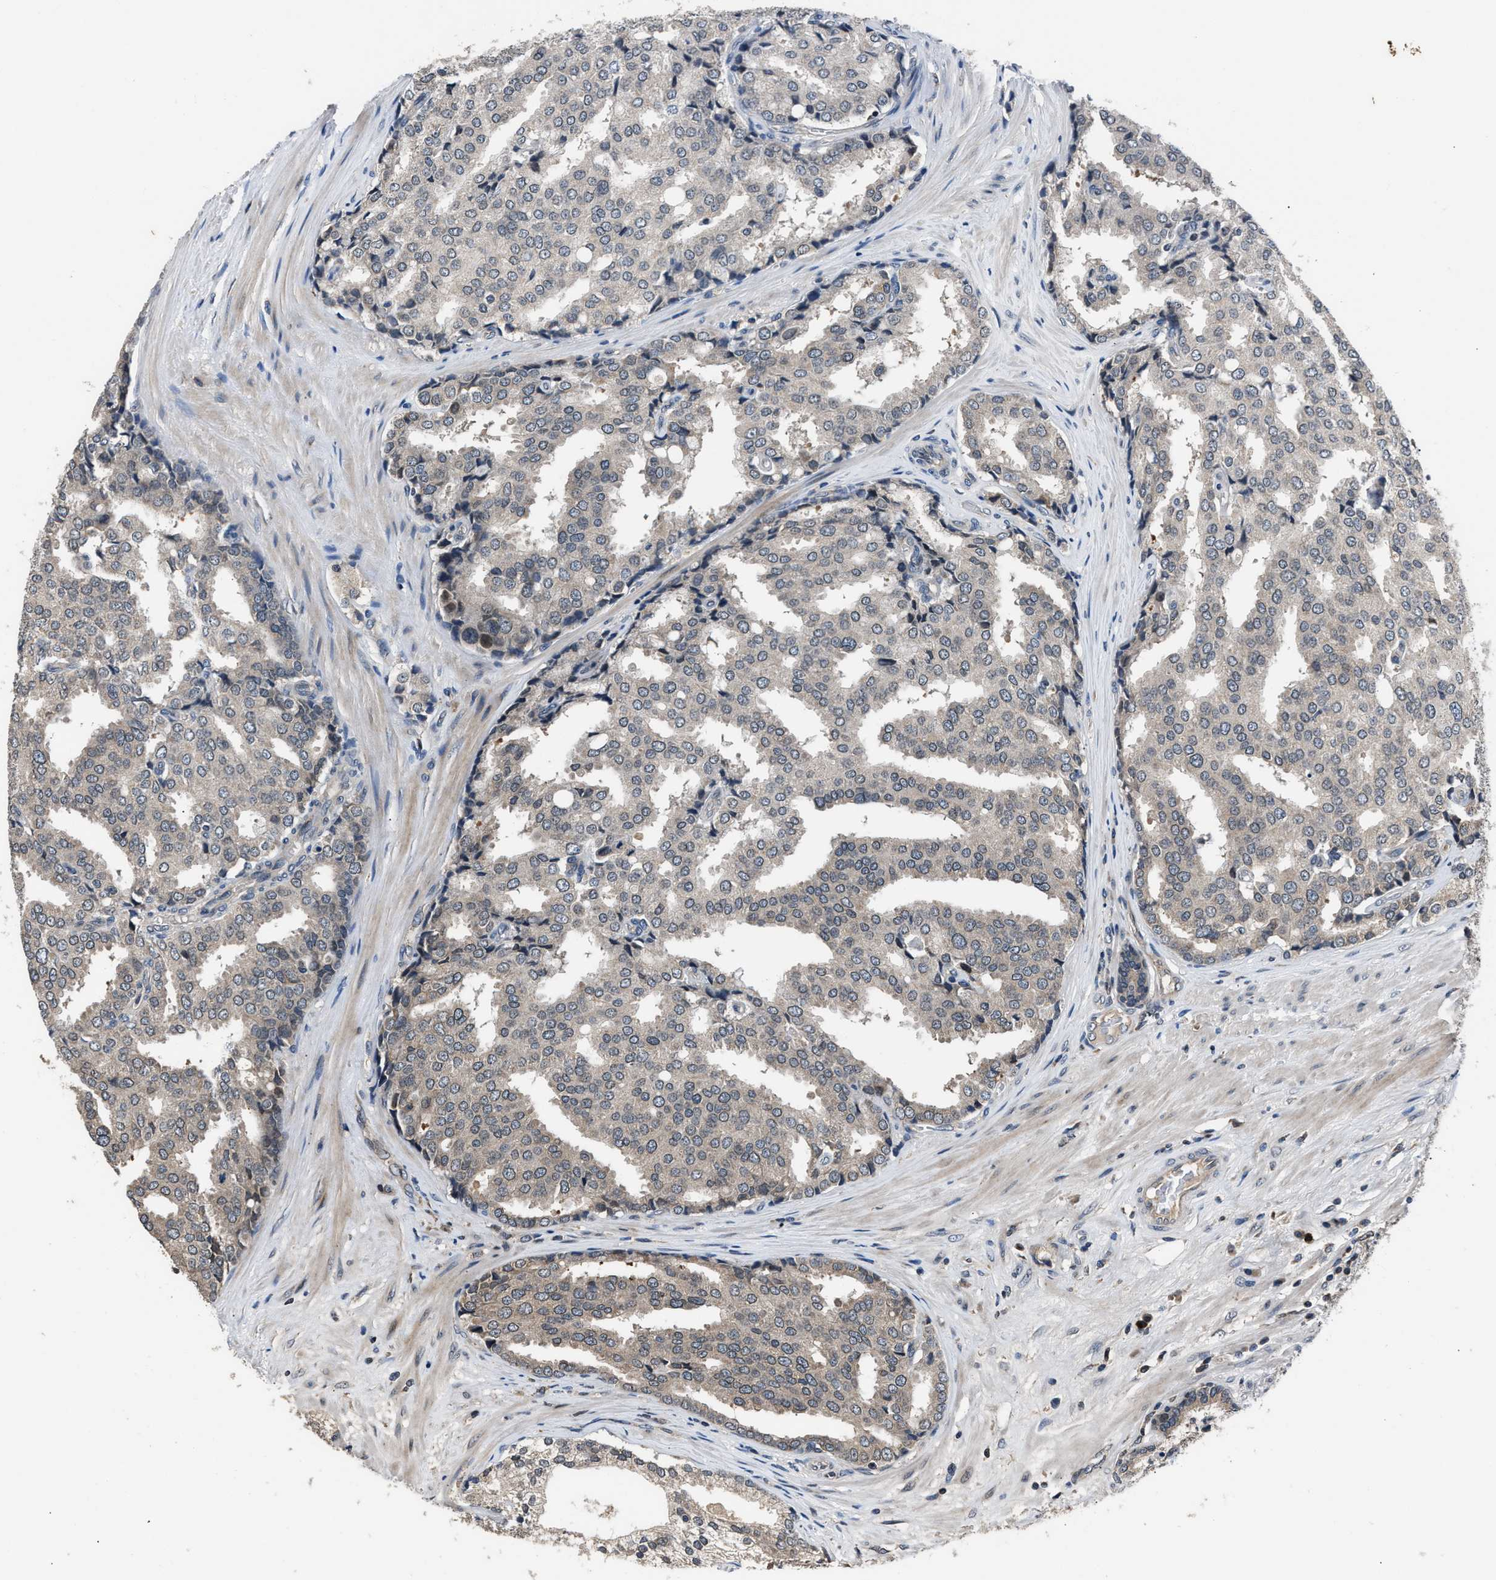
{"staining": {"intensity": "weak", "quantity": "<25%", "location": "cytoplasmic/membranous"}, "tissue": "prostate cancer", "cell_type": "Tumor cells", "image_type": "cancer", "snomed": [{"axis": "morphology", "description": "Adenocarcinoma, High grade"}, {"axis": "topography", "description": "Prostate"}], "caption": "The IHC micrograph has no significant staining in tumor cells of high-grade adenocarcinoma (prostate) tissue. Brightfield microscopy of IHC stained with DAB (3,3'-diaminobenzidine) (brown) and hematoxylin (blue), captured at high magnification.", "gene": "TNRC18", "patient": {"sex": "male", "age": 50}}